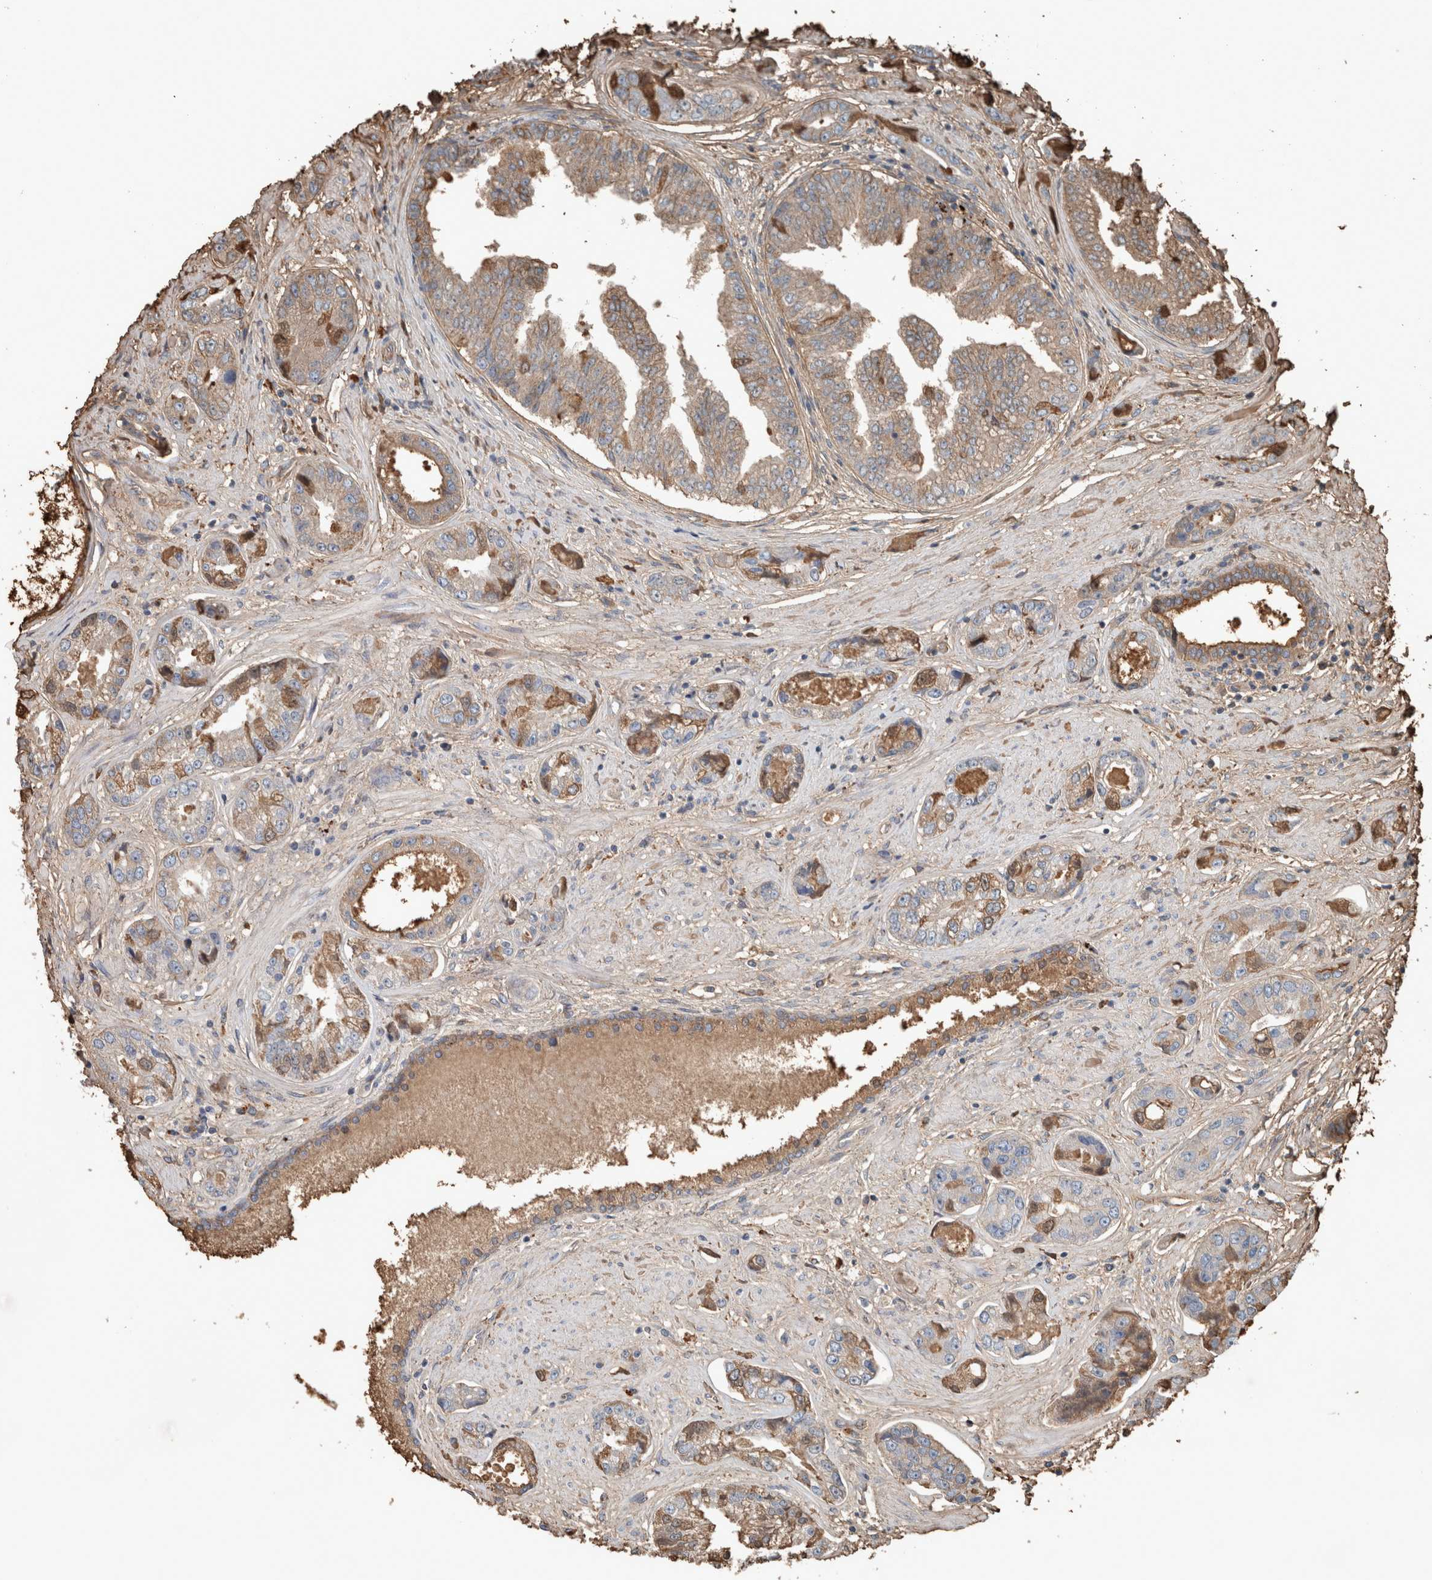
{"staining": {"intensity": "moderate", "quantity": "25%-75%", "location": "cytoplasmic/membranous,nuclear"}, "tissue": "prostate cancer", "cell_type": "Tumor cells", "image_type": "cancer", "snomed": [{"axis": "morphology", "description": "Adenocarcinoma, High grade"}, {"axis": "topography", "description": "Prostate"}], "caption": "An image of high-grade adenocarcinoma (prostate) stained for a protein displays moderate cytoplasmic/membranous and nuclear brown staining in tumor cells.", "gene": "USP34", "patient": {"sex": "male", "age": 61}}